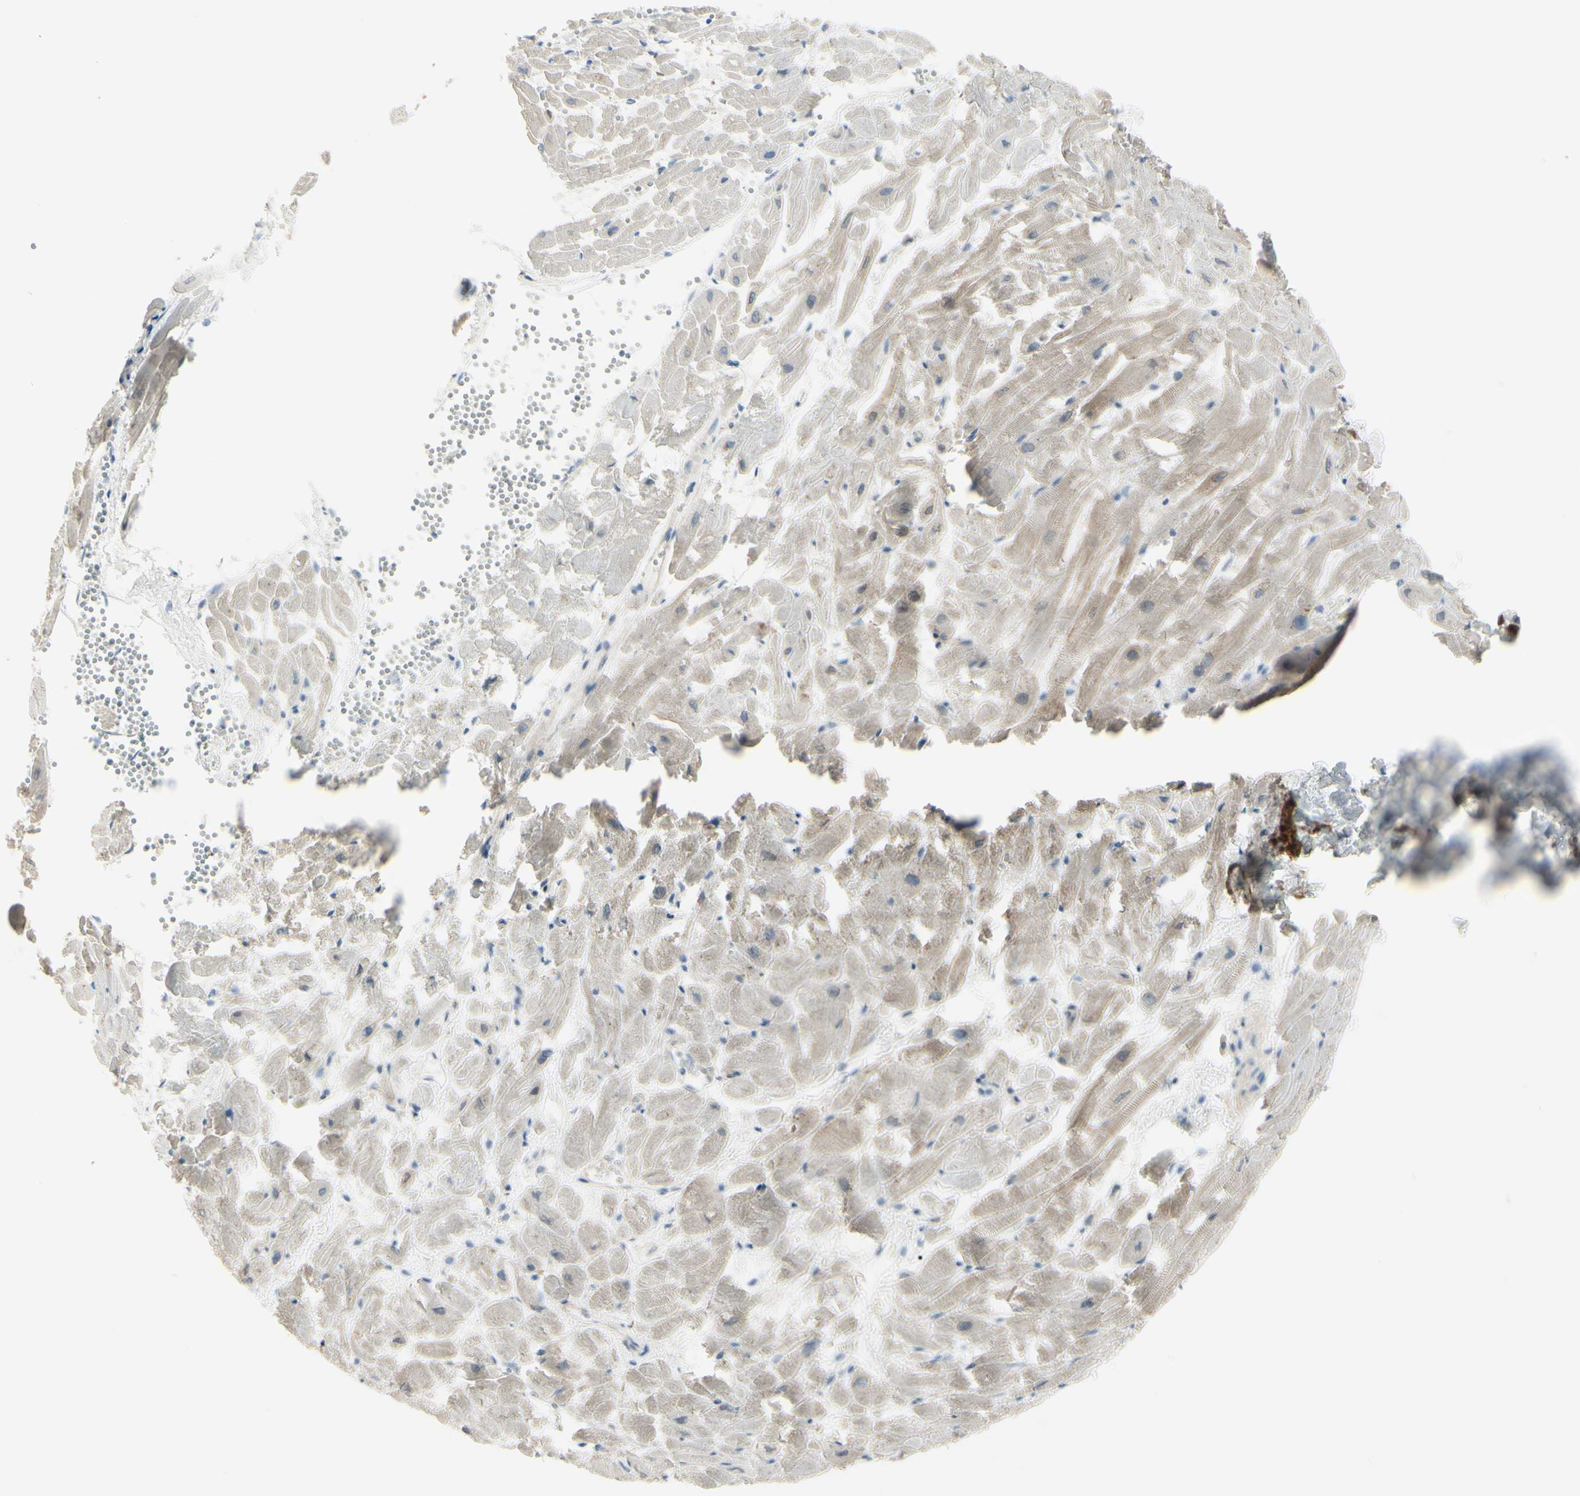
{"staining": {"intensity": "moderate", "quantity": "25%-75%", "location": "cytoplasmic/membranous"}, "tissue": "heart muscle", "cell_type": "Cardiomyocytes", "image_type": "normal", "snomed": [{"axis": "morphology", "description": "Normal tissue, NOS"}, {"axis": "topography", "description": "Heart"}], "caption": "Protein expression analysis of unremarkable human heart muscle reveals moderate cytoplasmic/membranous expression in approximately 25%-75% of cardiomyocytes.", "gene": "LRRK1", "patient": {"sex": "female", "age": 19}}